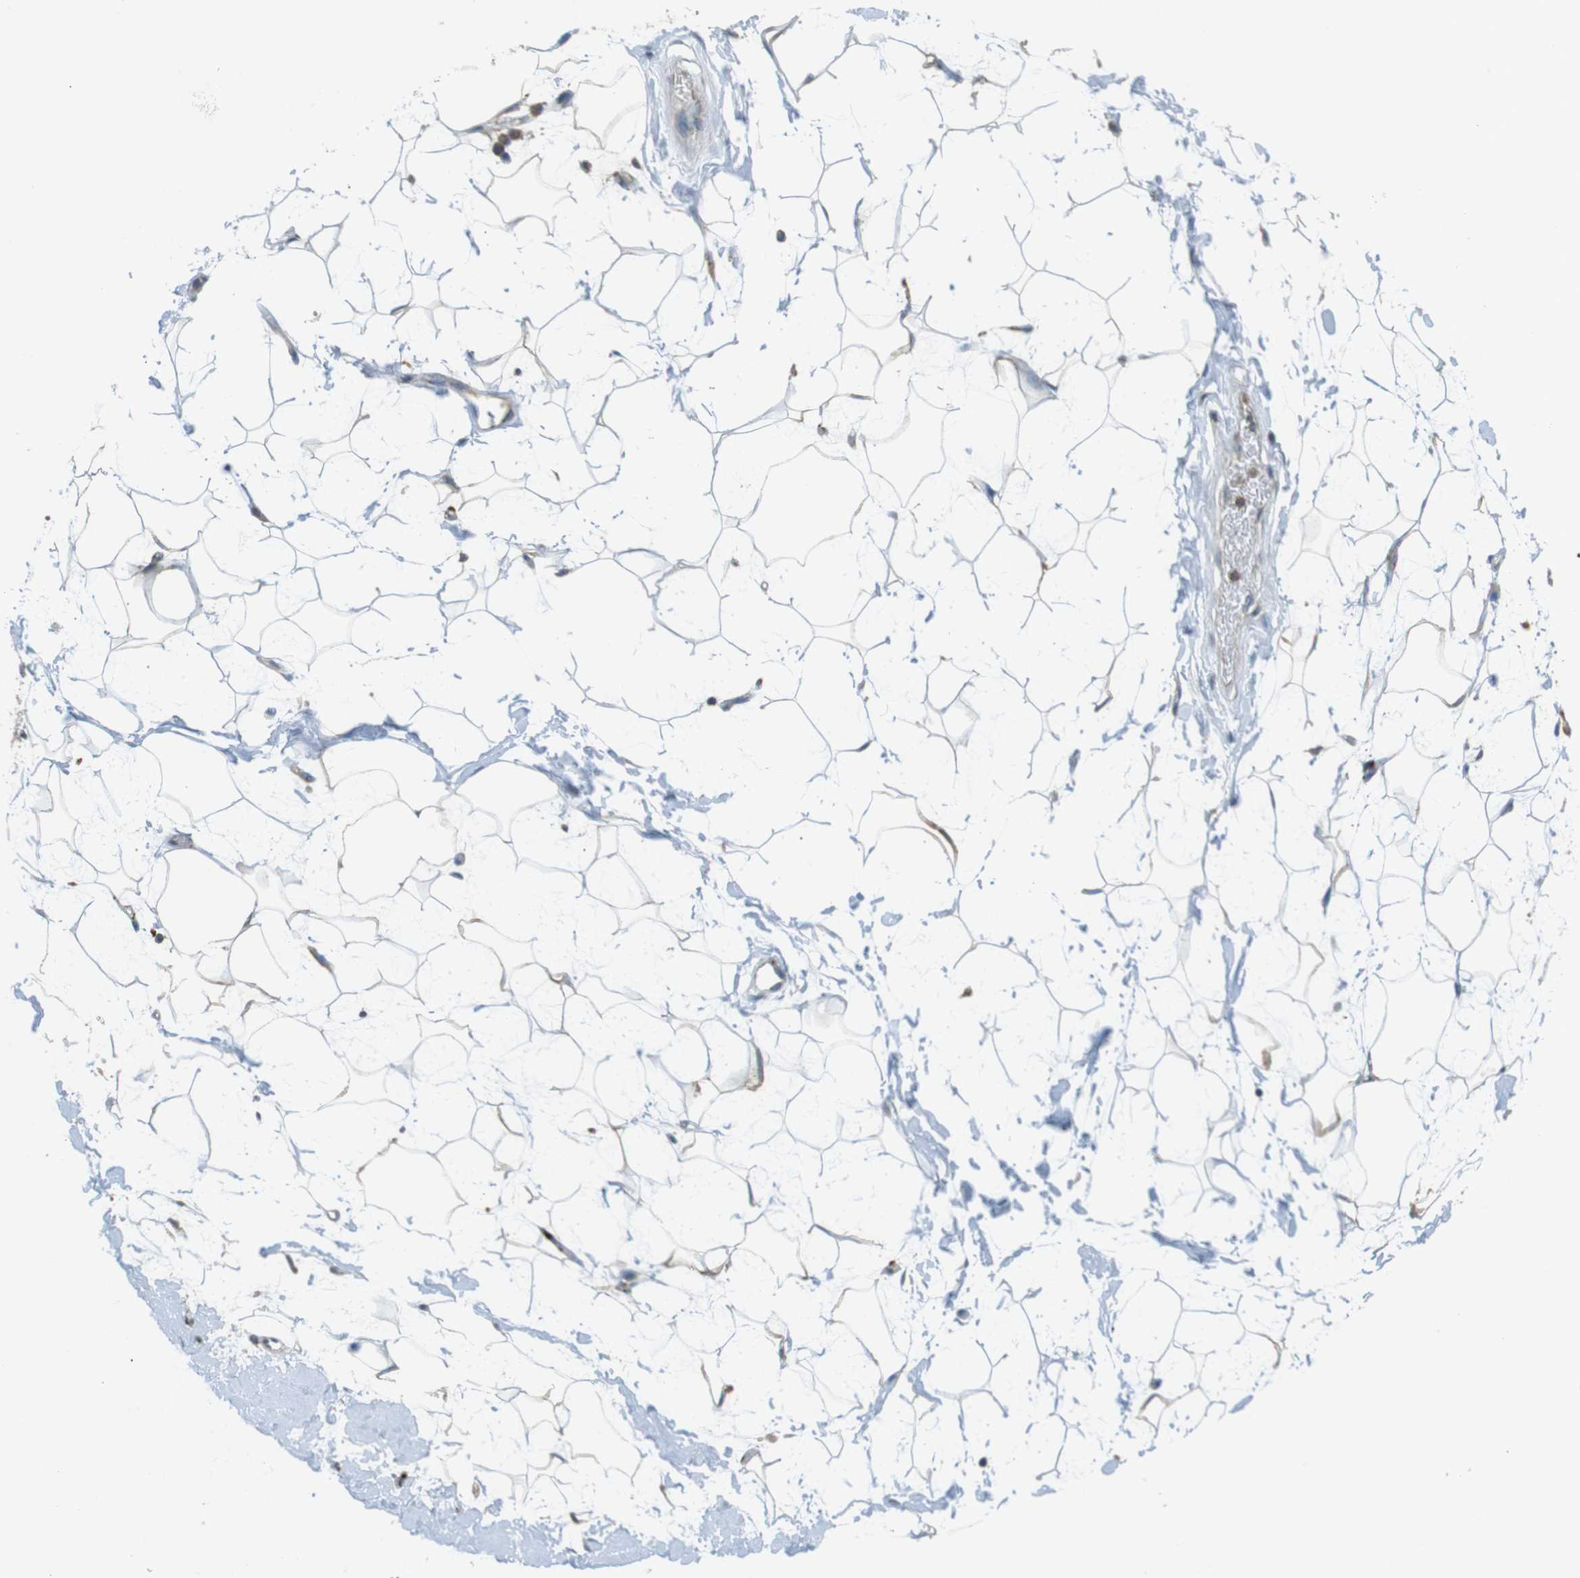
{"staining": {"intensity": "negative", "quantity": "none", "location": "none"}, "tissue": "adipose tissue", "cell_type": "Adipocytes", "image_type": "normal", "snomed": [{"axis": "morphology", "description": "Normal tissue, NOS"}, {"axis": "topography", "description": "Soft tissue"}], "caption": "High magnification brightfield microscopy of unremarkable adipose tissue stained with DAB (3,3'-diaminobenzidine) (brown) and counterstained with hematoxylin (blue): adipocytes show no significant positivity.", "gene": "BRI3BP", "patient": {"sex": "male", "age": 72}}